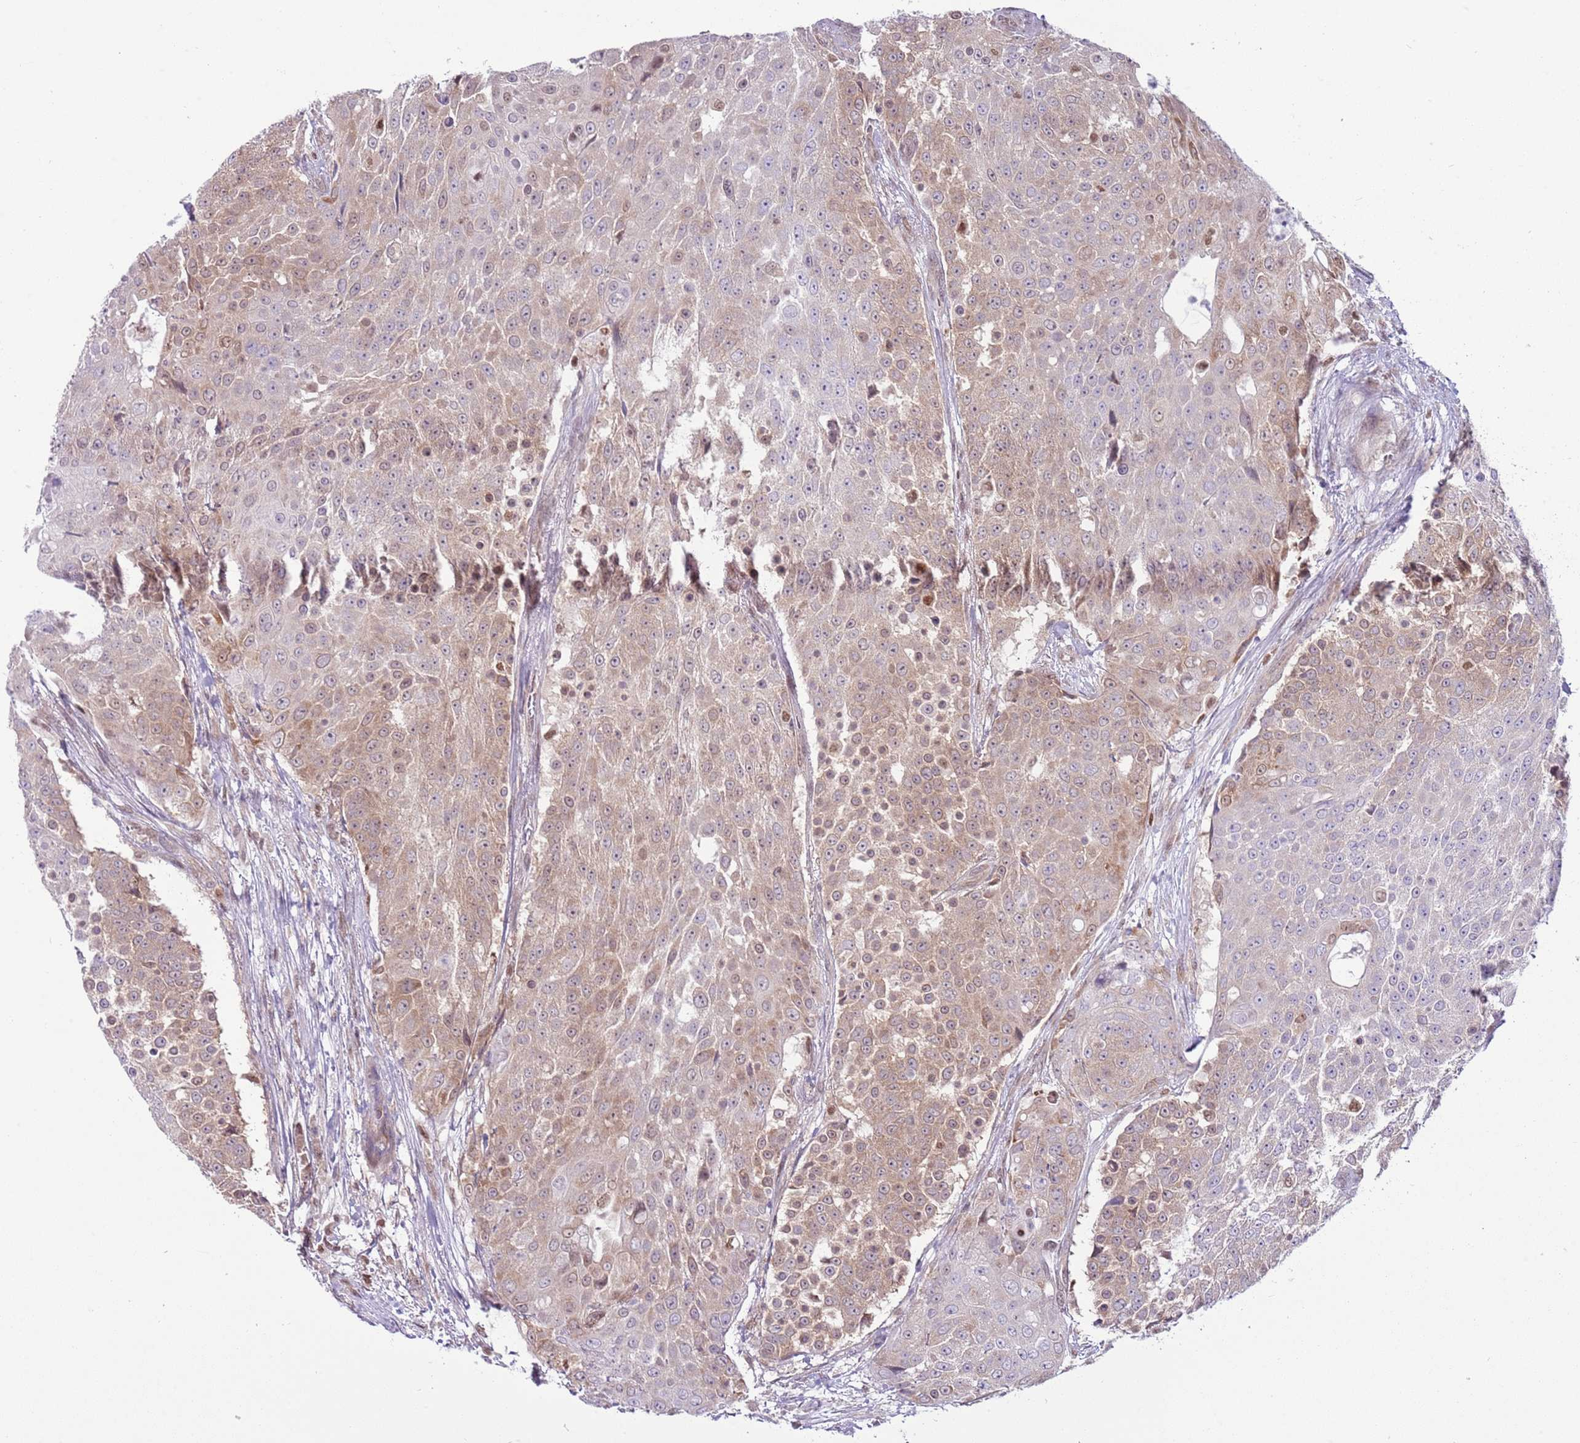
{"staining": {"intensity": "weak", "quantity": ">75%", "location": "cytoplasmic/membranous,nuclear"}, "tissue": "urothelial cancer", "cell_type": "Tumor cells", "image_type": "cancer", "snomed": [{"axis": "morphology", "description": "Urothelial carcinoma, High grade"}, {"axis": "topography", "description": "Urinary bladder"}], "caption": "Protein analysis of high-grade urothelial carcinoma tissue exhibits weak cytoplasmic/membranous and nuclear positivity in approximately >75% of tumor cells.", "gene": "SELENOH", "patient": {"sex": "female", "age": 63}}